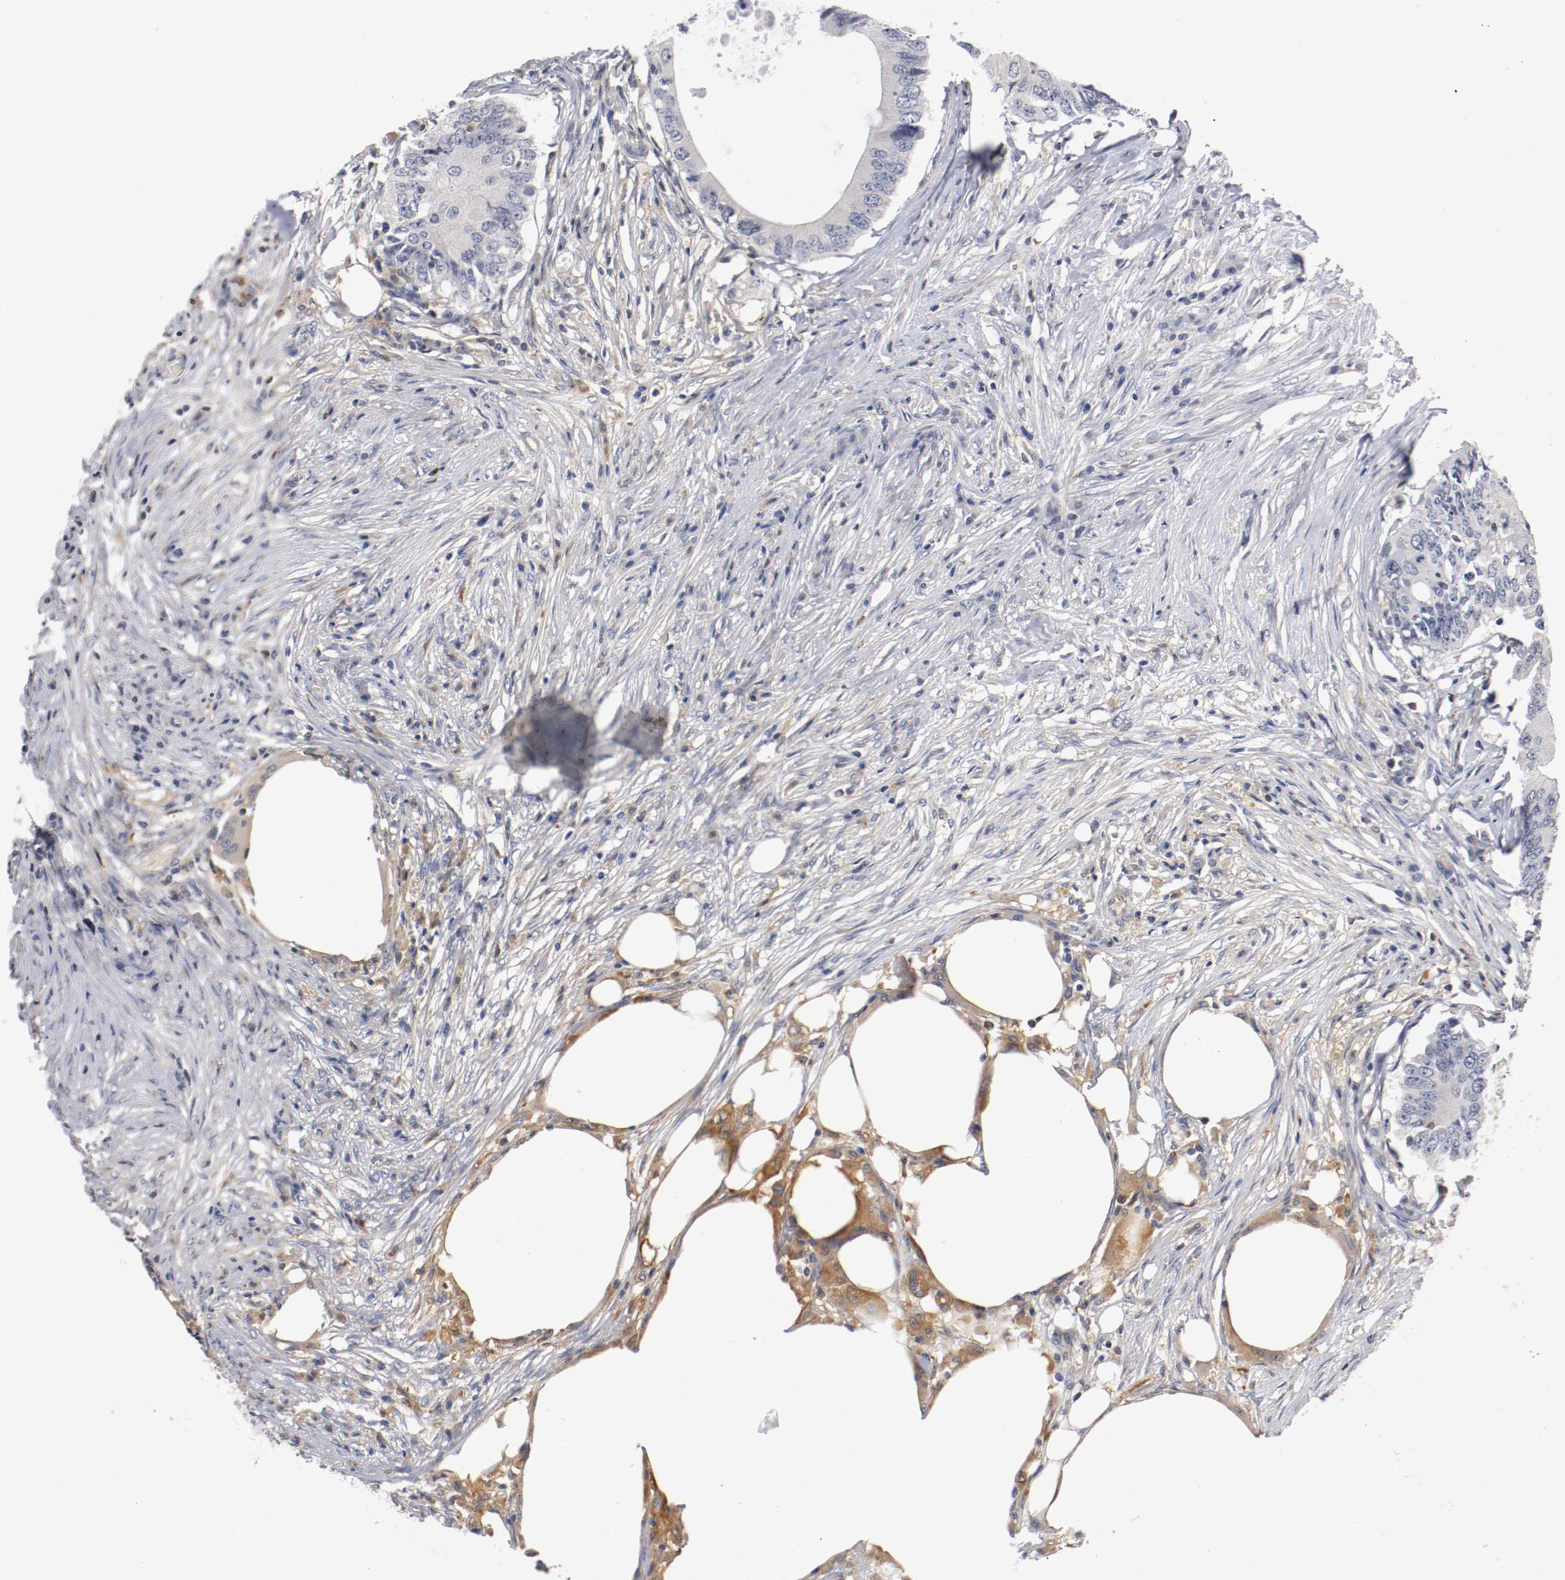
{"staining": {"intensity": "weak", "quantity": "<25%", "location": "cytoplasmic/membranous"}, "tissue": "colorectal cancer", "cell_type": "Tumor cells", "image_type": "cancer", "snomed": [{"axis": "morphology", "description": "Adenocarcinoma, NOS"}, {"axis": "topography", "description": "Colon"}], "caption": "Protein analysis of colorectal adenocarcinoma displays no significant staining in tumor cells.", "gene": "RBM23", "patient": {"sex": "male", "age": 71}}